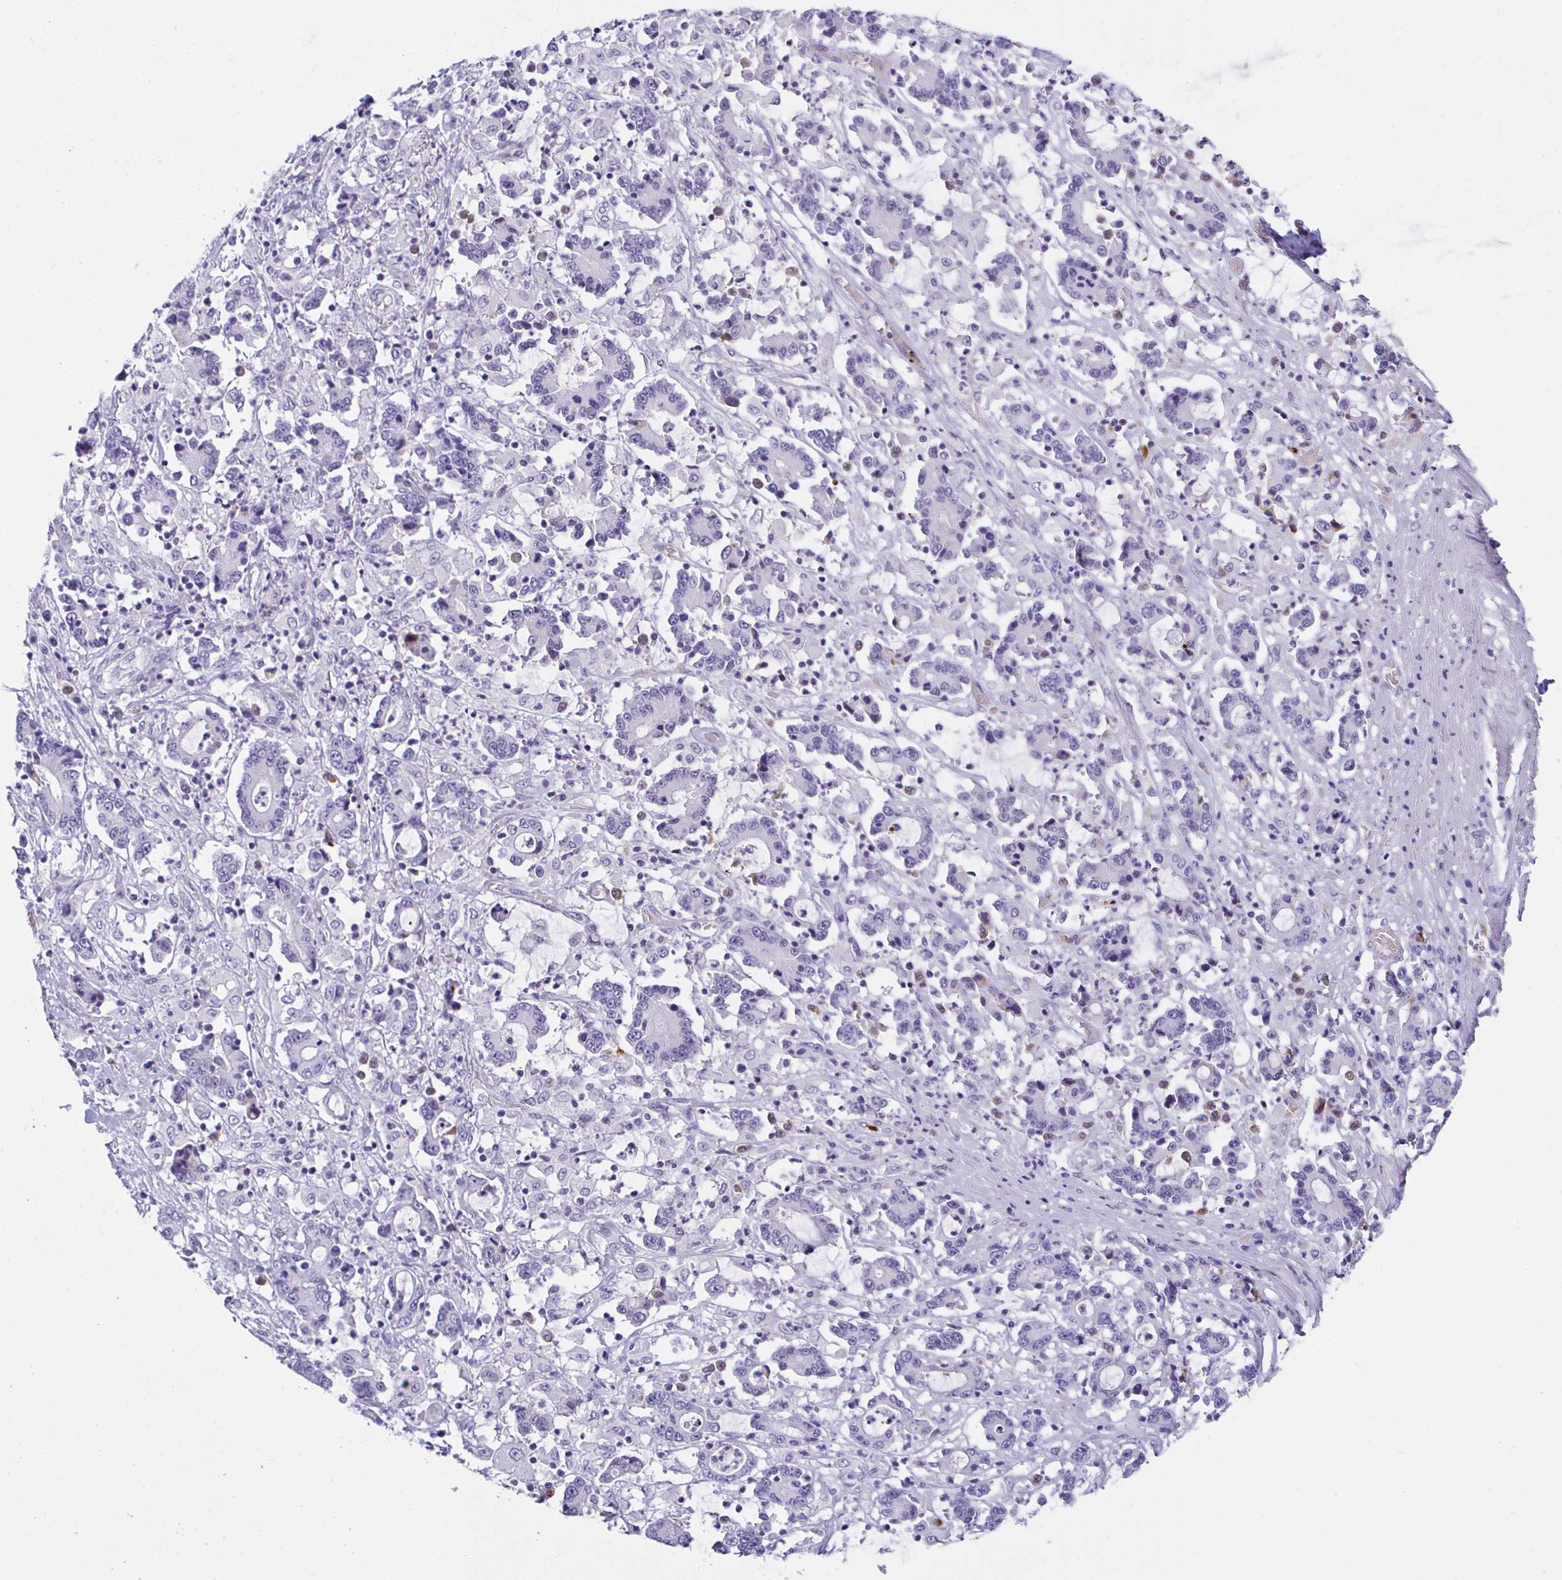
{"staining": {"intensity": "negative", "quantity": "none", "location": "none"}, "tissue": "stomach cancer", "cell_type": "Tumor cells", "image_type": "cancer", "snomed": [{"axis": "morphology", "description": "Adenocarcinoma, NOS"}, {"axis": "topography", "description": "Stomach, upper"}], "caption": "Human stomach cancer (adenocarcinoma) stained for a protein using IHC demonstrates no expression in tumor cells.", "gene": "KMT2E", "patient": {"sex": "male", "age": 68}}